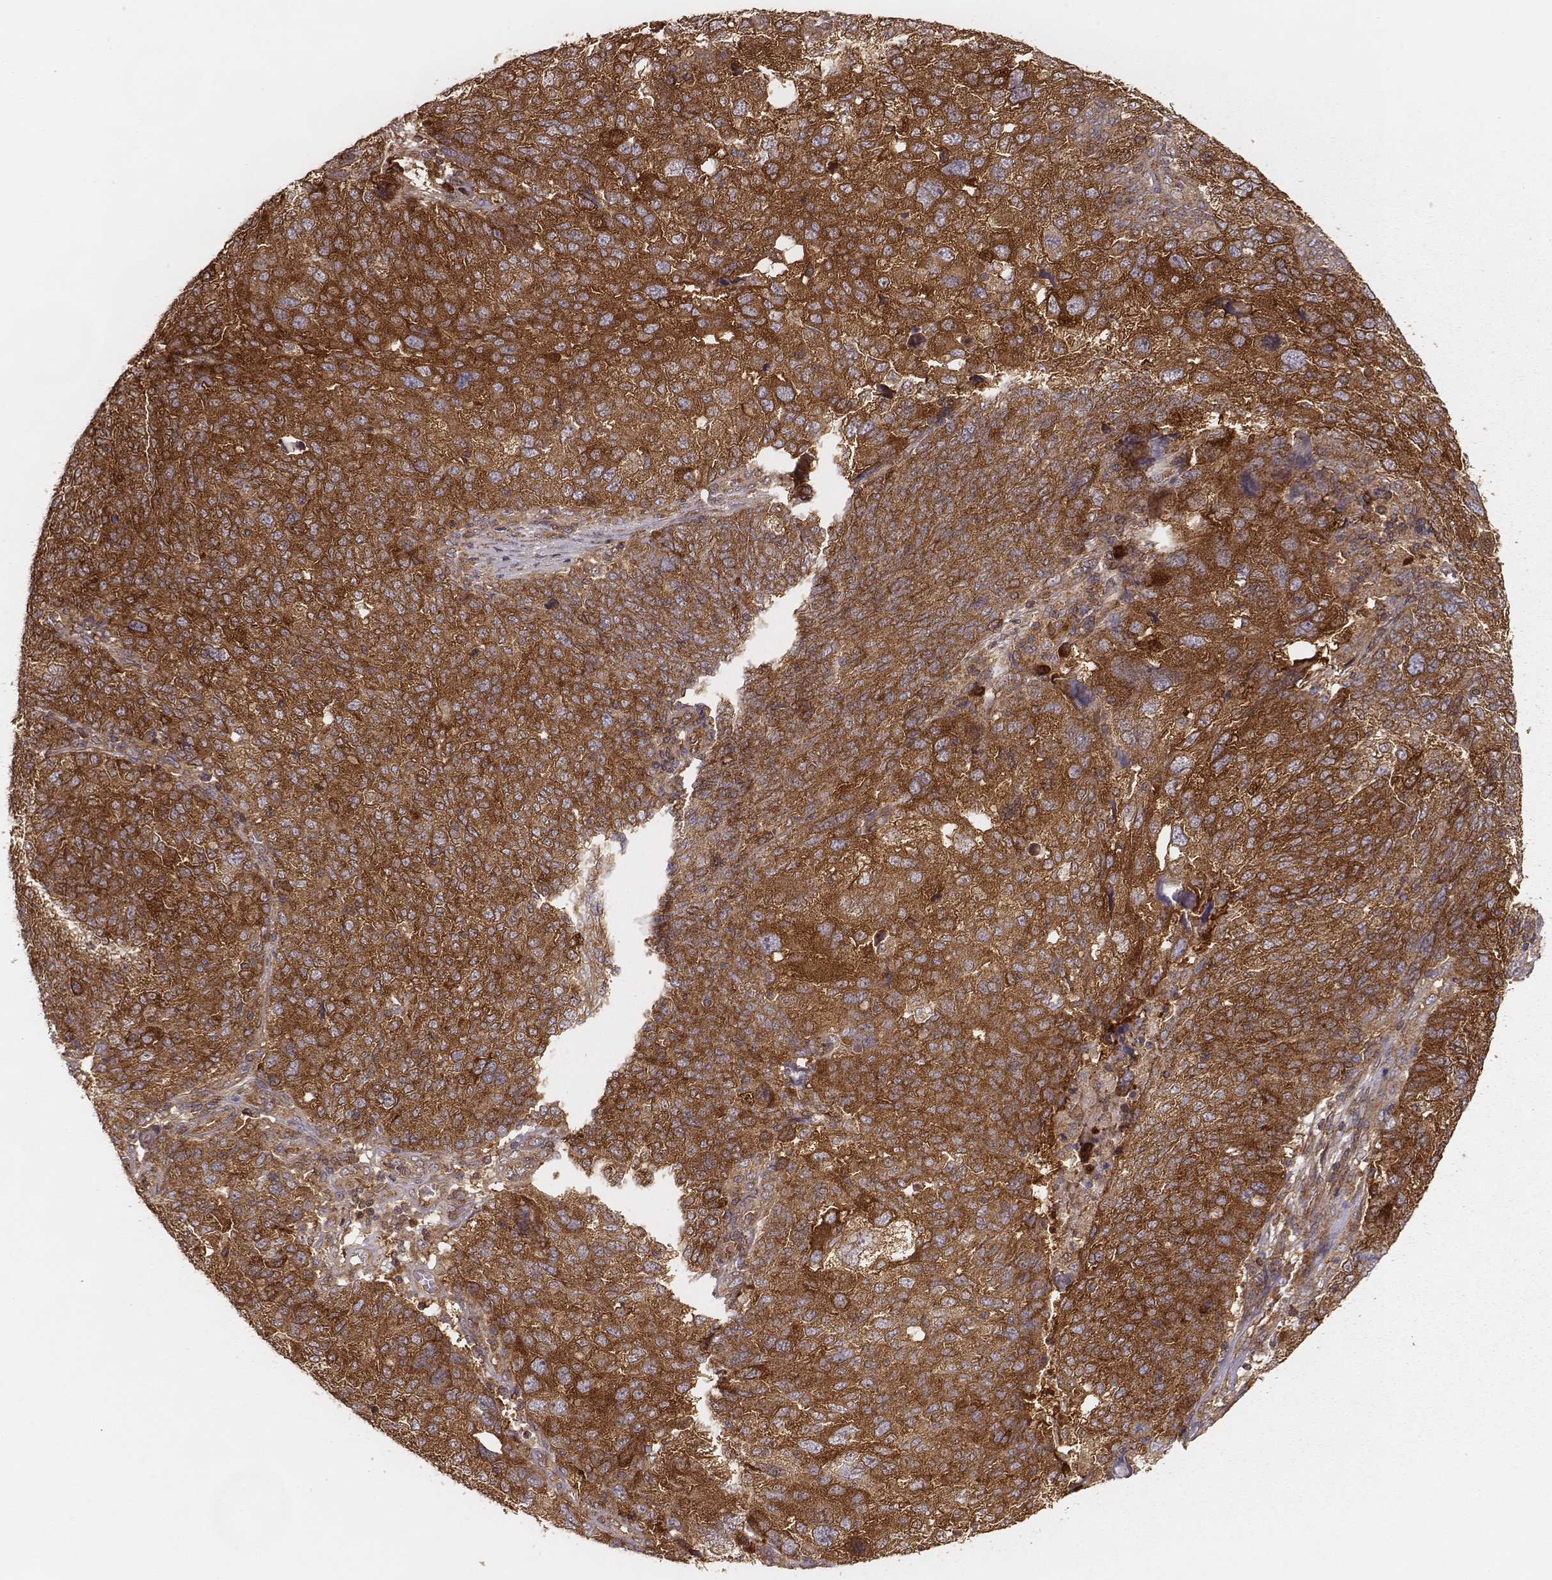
{"staining": {"intensity": "strong", "quantity": ">75%", "location": "cytoplasmic/membranous"}, "tissue": "ovarian cancer", "cell_type": "Tumor cells", "image_type": "cancer", "snomed": [{"axis": "morphology", "description": "Carcinoma, endometroid"}, {"axis": "topography", "description": "Ovary"}], "caption": "Brown immunohistochemical staining in human ovarian cancer (endometroid carcinoma) reveals strong cytoplasmic/membranous positivity in approximately >75% of tumor cells. The staining is performed using DAB brown chromogen to label protein expression. The nuclei are counter-stained blue using hematoxylin.", "gene": "CARS1", "patient": {"sex": "female", "age": 58}}